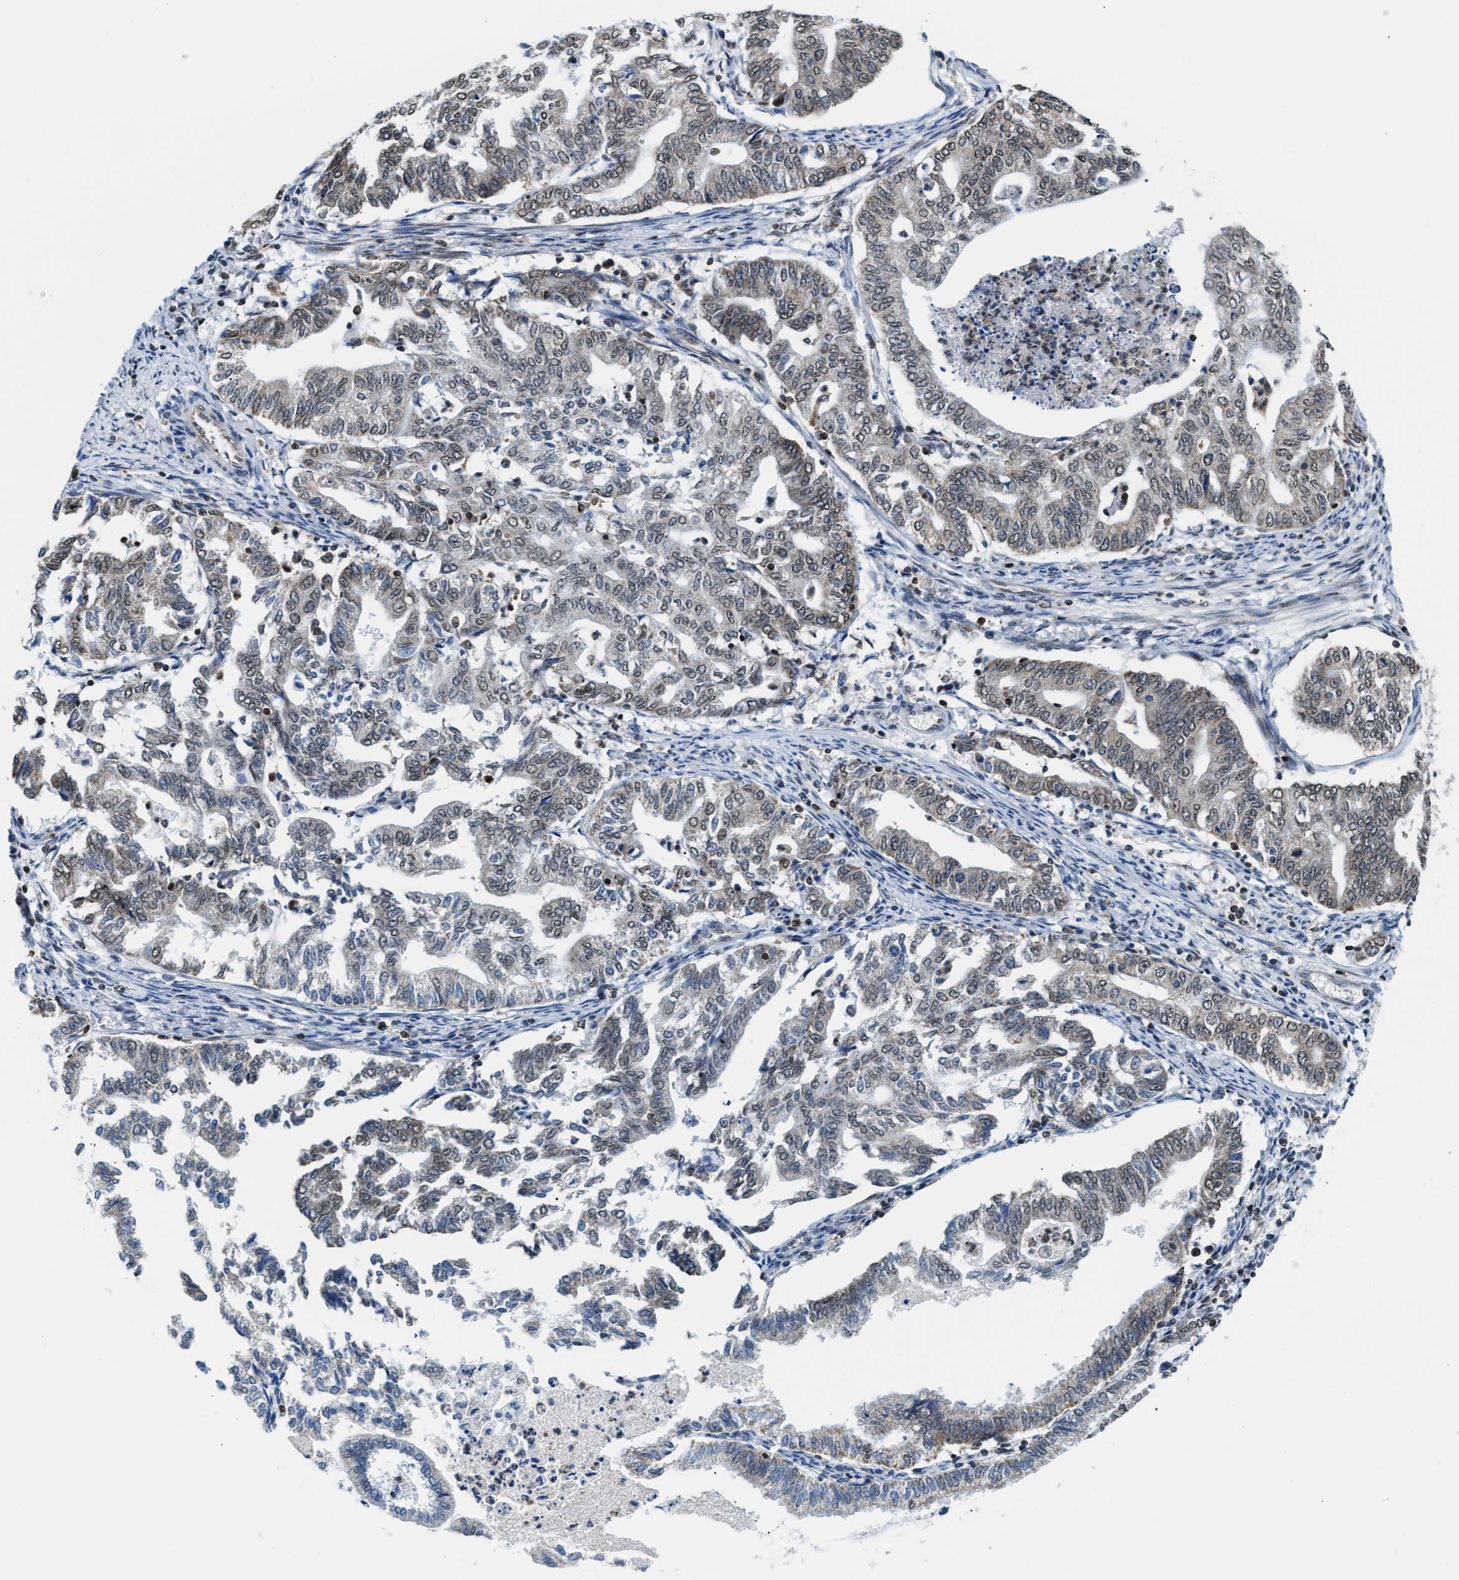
{"staining": {"intensity": "weak", "quantity": "<25%", "location": "cytoplasmic/membranous"}, "tissue": "endometrial cancer", "cell_type": "Tumor cells", "image_type": "cancer", "snomed": [{"axis": "morphology", "description": "Adenocarcinoma, NOS"}, {"axis": "topography", "description": "Endometrium"}], "caption": "Human endometrial adenocarcinoma stained for a protein using IHC demonstrates no expression in tumor cells.", "gene": "STK10", "patient": {"sex": "female", "age": 79}}